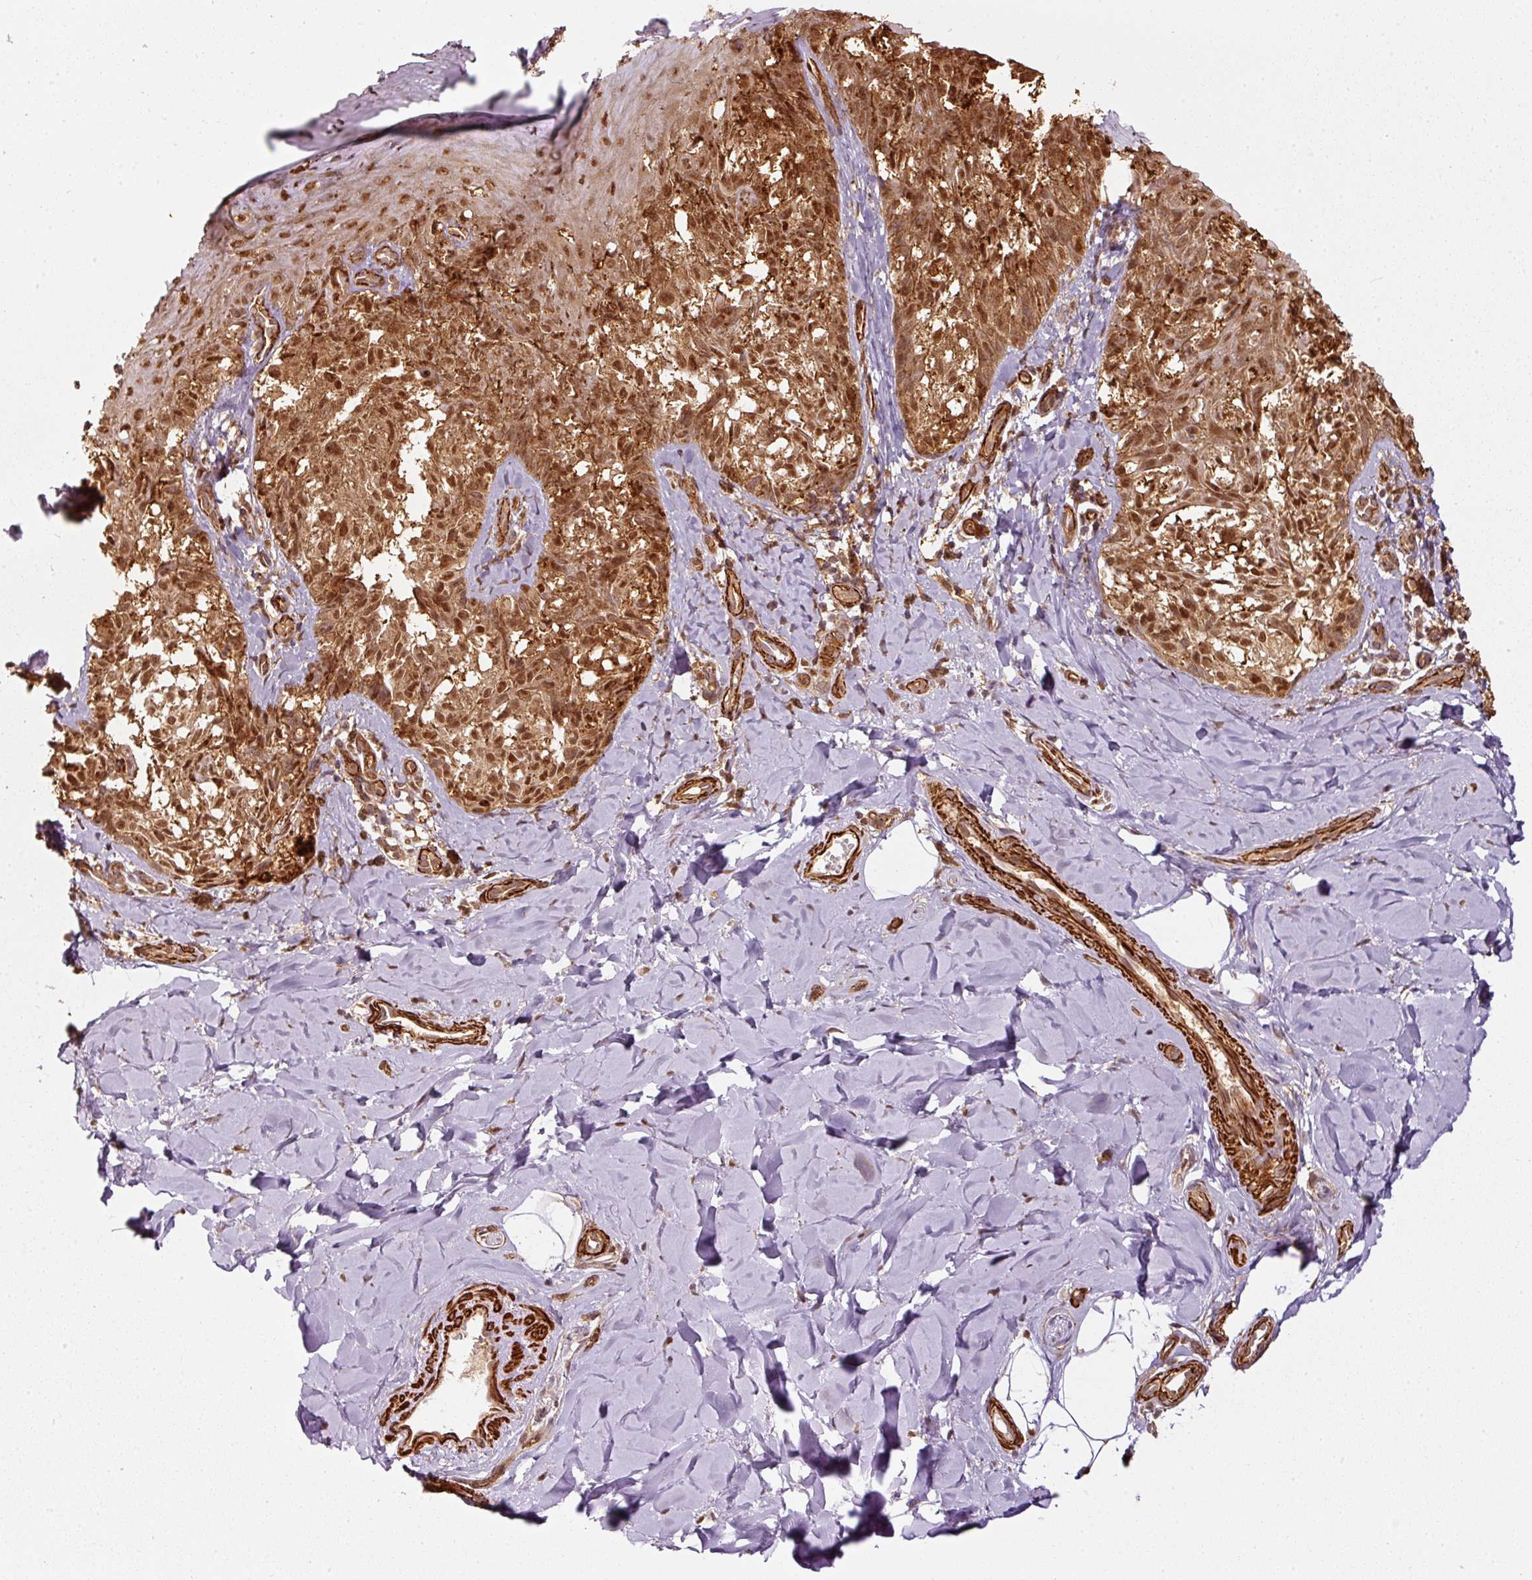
{"staining": {"intensity": "moderate", "quantity": ">75%", "location": "cytoplasmic/membranous,nuclear"}, "tissue": "melanoma", "cell_type": "Tumor cells", "image_type": "cancer", "snomed": [{"axis": "morphology", "description": "Malignant melanoma, NOS"}, {"axis": "topography", "description": "Skin"}], "caption": "Immunohistochemical staining of human melanoma exhibits medium levels of moderate cytoplasmic/membranous and nuclear staining in approximately >75% of tumor cells.", "gene": "PSMD1", "patient": {"sex": "female", "age": 65}}